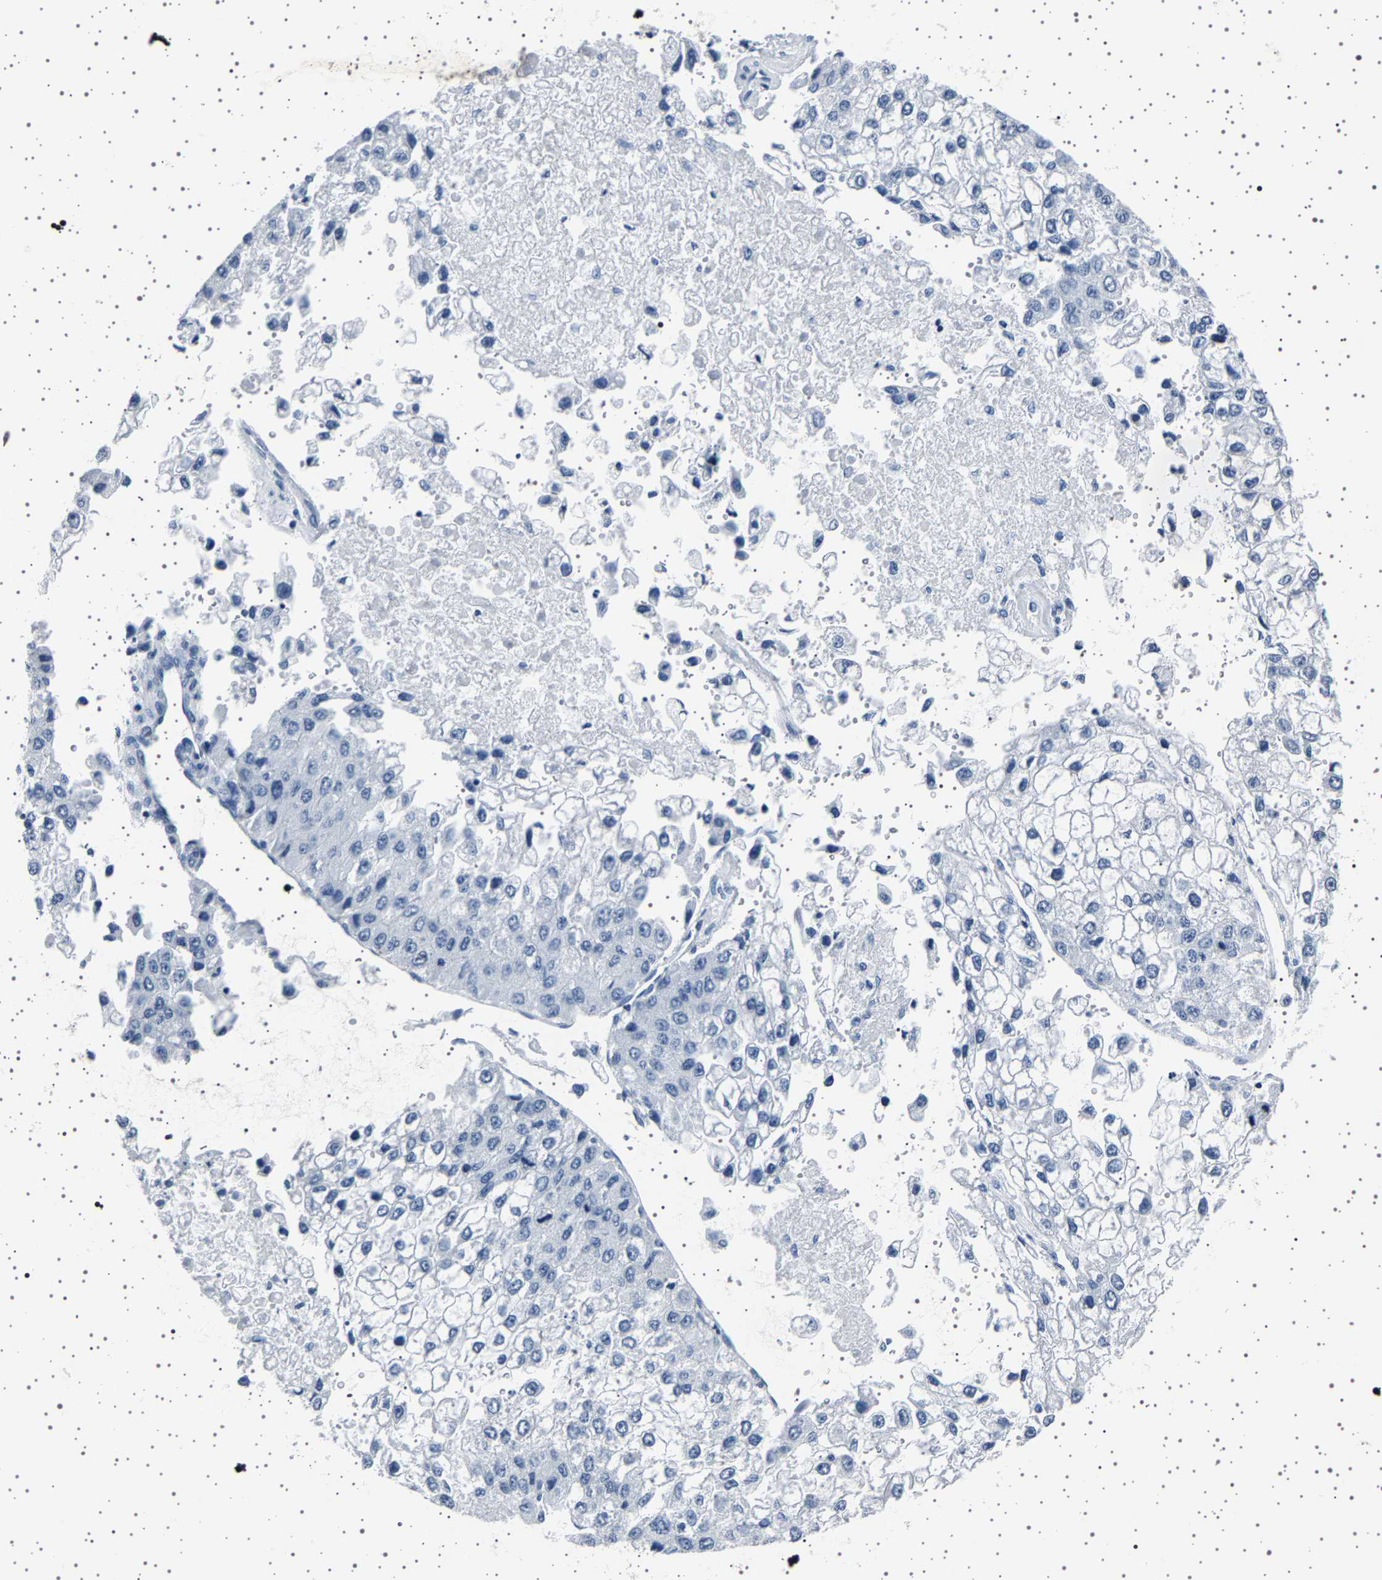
{"staining": {"intensity": "negative", "quantity": "none", "location": "none"}, "tissue": "liver cancer", "cell_type": "Tumor cells", "image_type": "cancer", "snomed": [{"axis": "morphology", "description": "Carcinoma, Hepatocellular, NOS"}, {"axis": "topography", "description": "Liver"}], "caption": "Photomicrograph shows no significant protein expression in tumor cells of liver cancer.", "gene": "TFF3", "patient": {"sex": "female", "age": 66}}